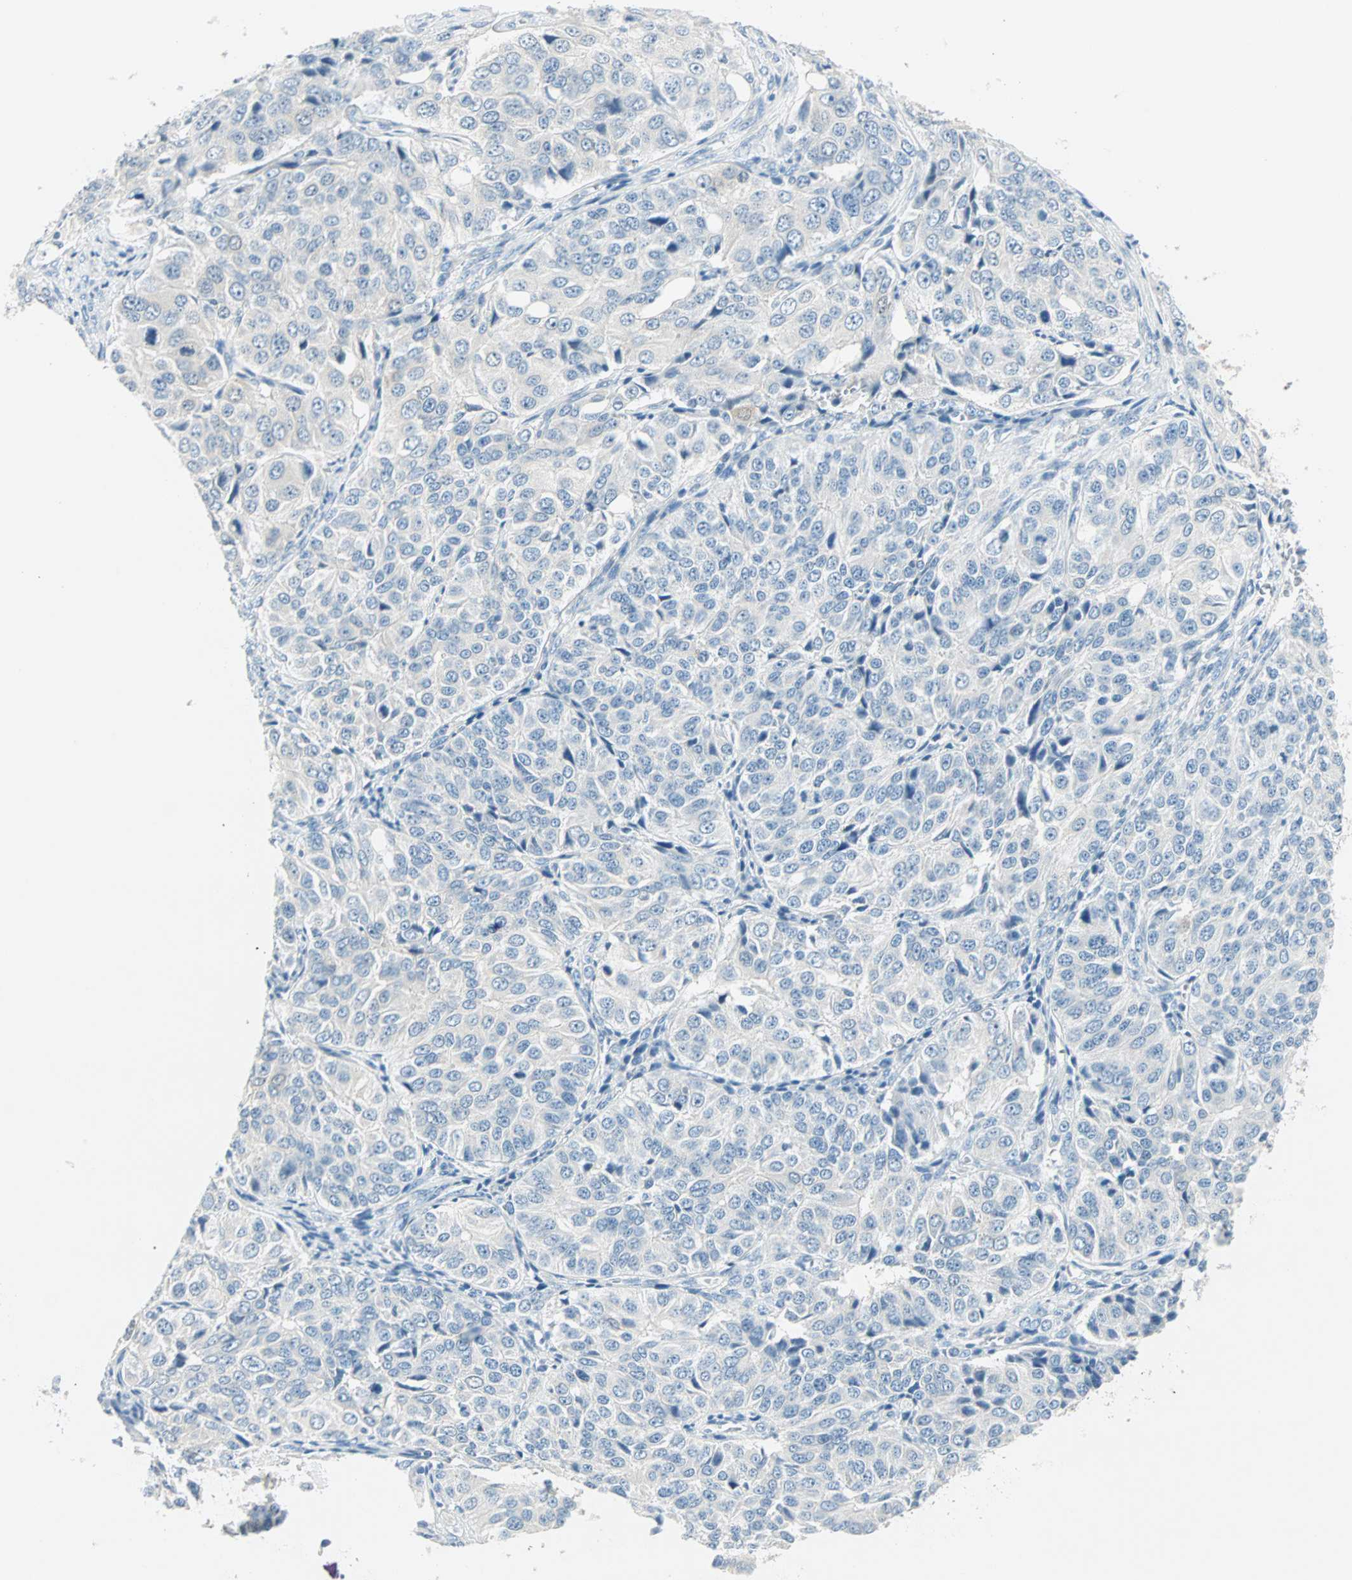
{"staining": {"intensity": "negative", "quantity": "none", "location": "none"}, "tissue": "ovarian cancer", "cell_type": "Tumor cells", "image_type": "cancer", "snomed": [{"axis": "morphology", "description": "Carcinoma, endometroid"}, {"axis": "topography", "description": "Ovary"}], "caption": "This is an IHC photomicrograph of ovarian endometroid carcinoma. There is no staining in tumor cells.", "gene": "SULT1C2", "patient": {"sex": "female", "age": 51}}